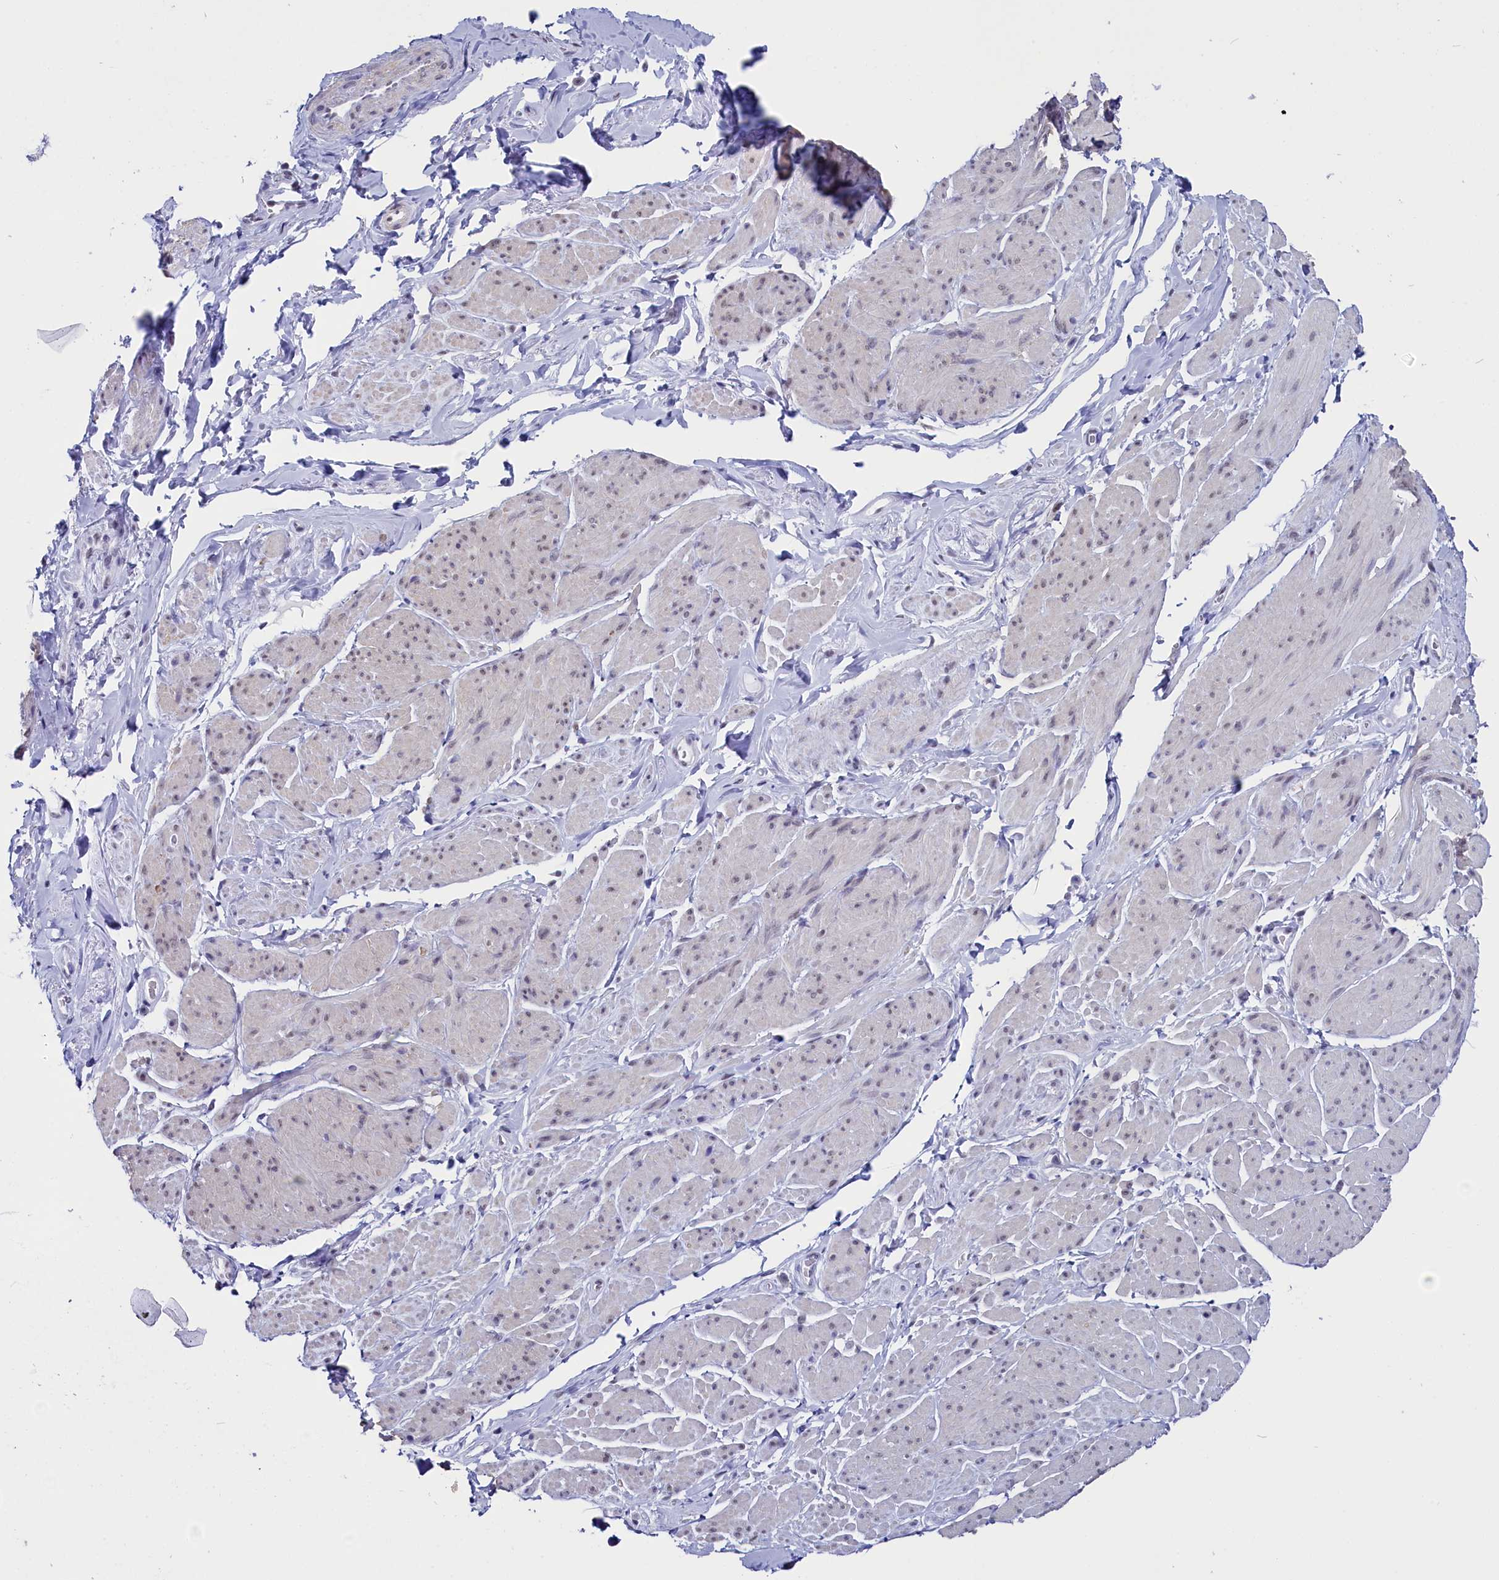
{"staining": {"intensity": "negative", "quantity": "none", "location": "none"}, "tissue": "smooth muscle", "cell_type": "Smooth muscle cells", "image_type": "normal", "snomed": [{"axis": "morphology", "description": "Normal tissue, NOS"}, {"axis": "topography", "description": "Smooth muscle"}, {"axis": "topography", "description": "Peripheral nerve tissue"}], "caption": "A photomicrograph of smooth muscle stained for a protein shows no brown staining in smooth muscle cells.", "gene": "CD2BP2", "patient": {"sex": "male", "age": 69}}